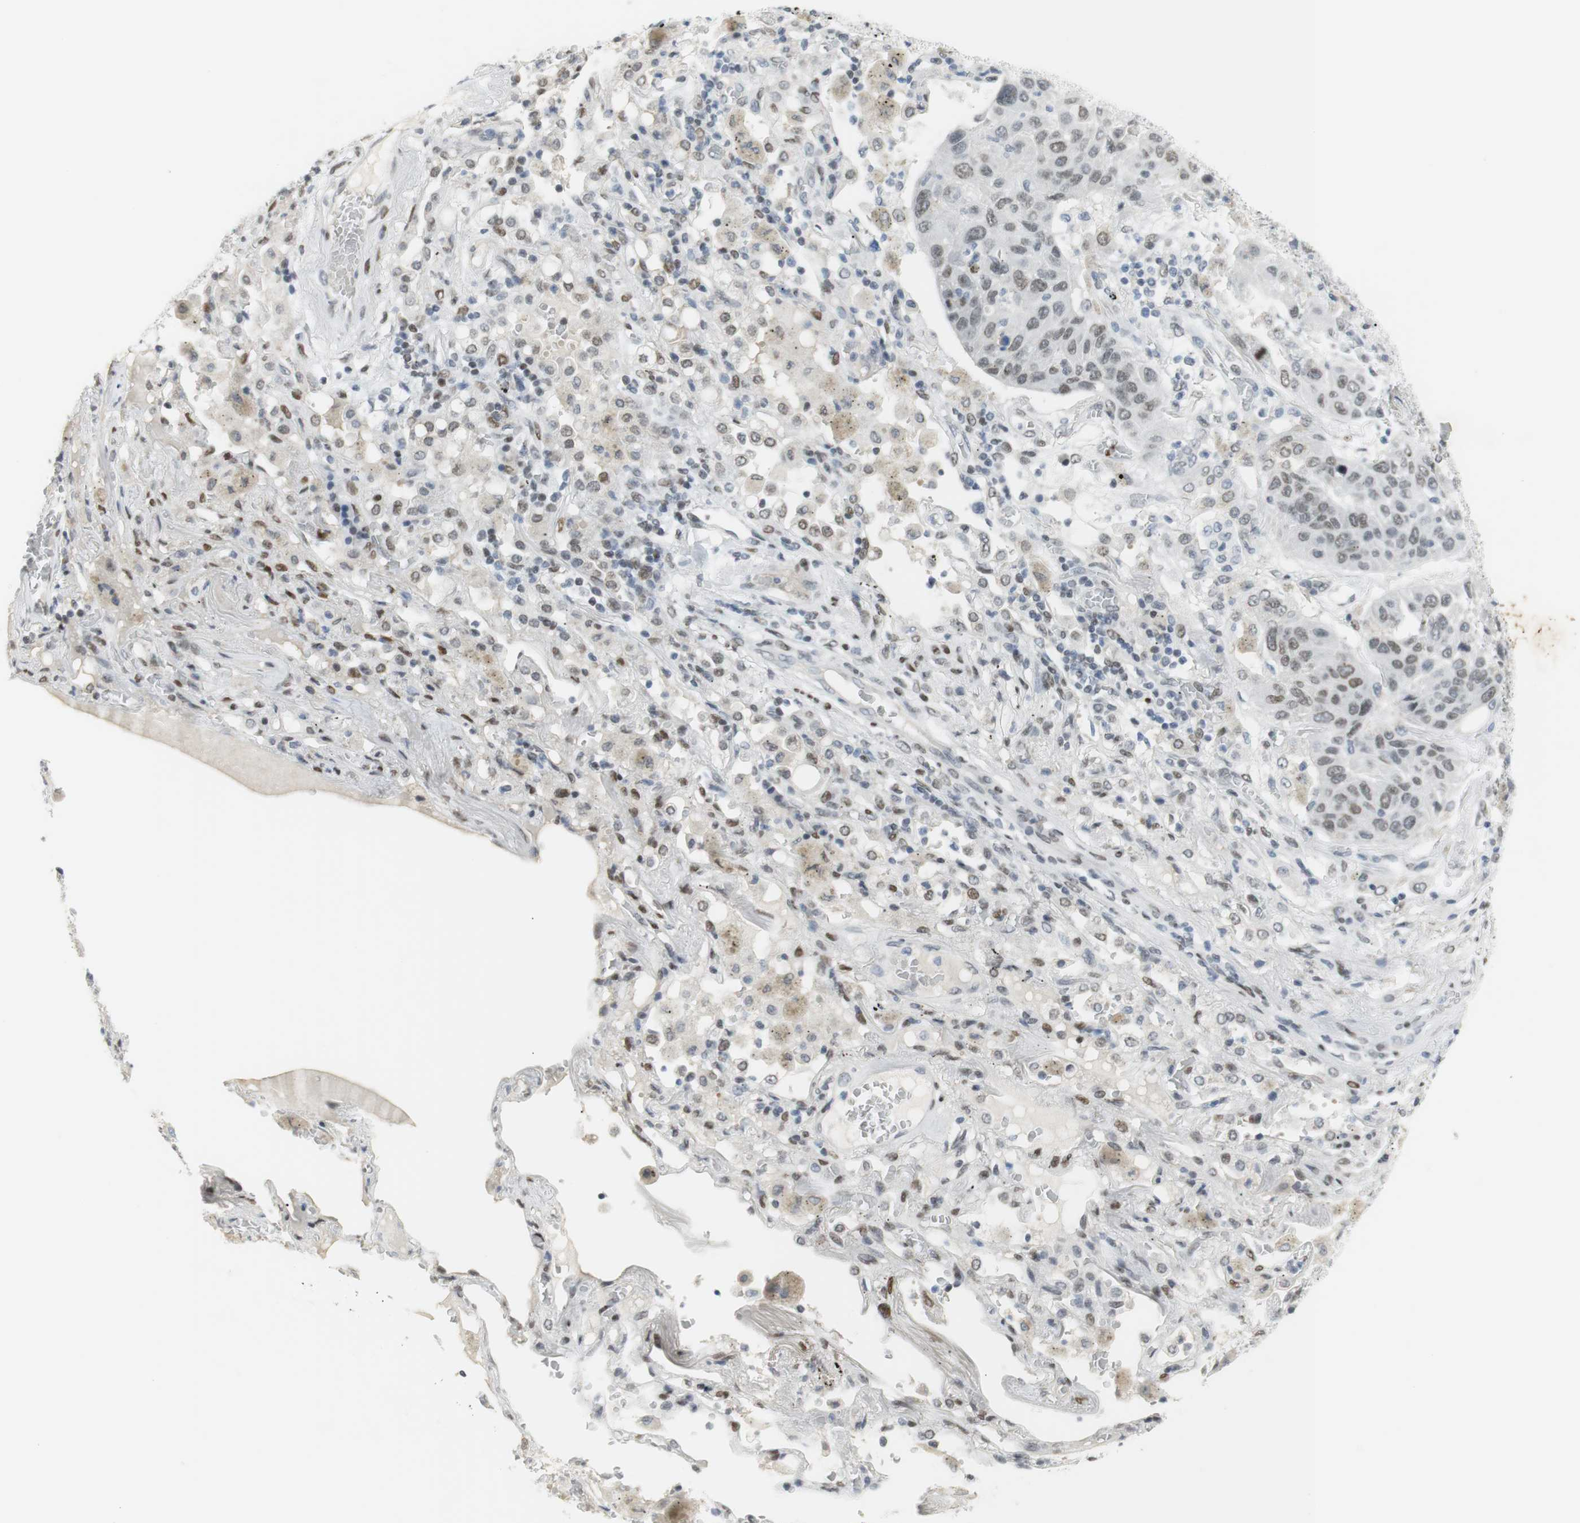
{"staining": {"intensity": "weak", "quantity": "25%-75%", "location": "nuclear"}, "tissue": "lung cancer", "cell_type": "Tumor cells", "image_type": "cancer", "snomed": [{"axis": "morphology", "description": "Squamous cell carcinoma, NOS"}, {"axis": "topography", "description": "Lung"}], "caption": "Immunohistochemistry histopathology image of neoplastic tissue: human lung squamous cell carcinoma stained using immunohistochemistry (IHC) exhibits low levels of weak protein expression localized specifically in the nuclear of tumor cells, appearing as a nuclear brown color.", "gene": "BMI1", "patient": {"sex": "male", "age": 57}}